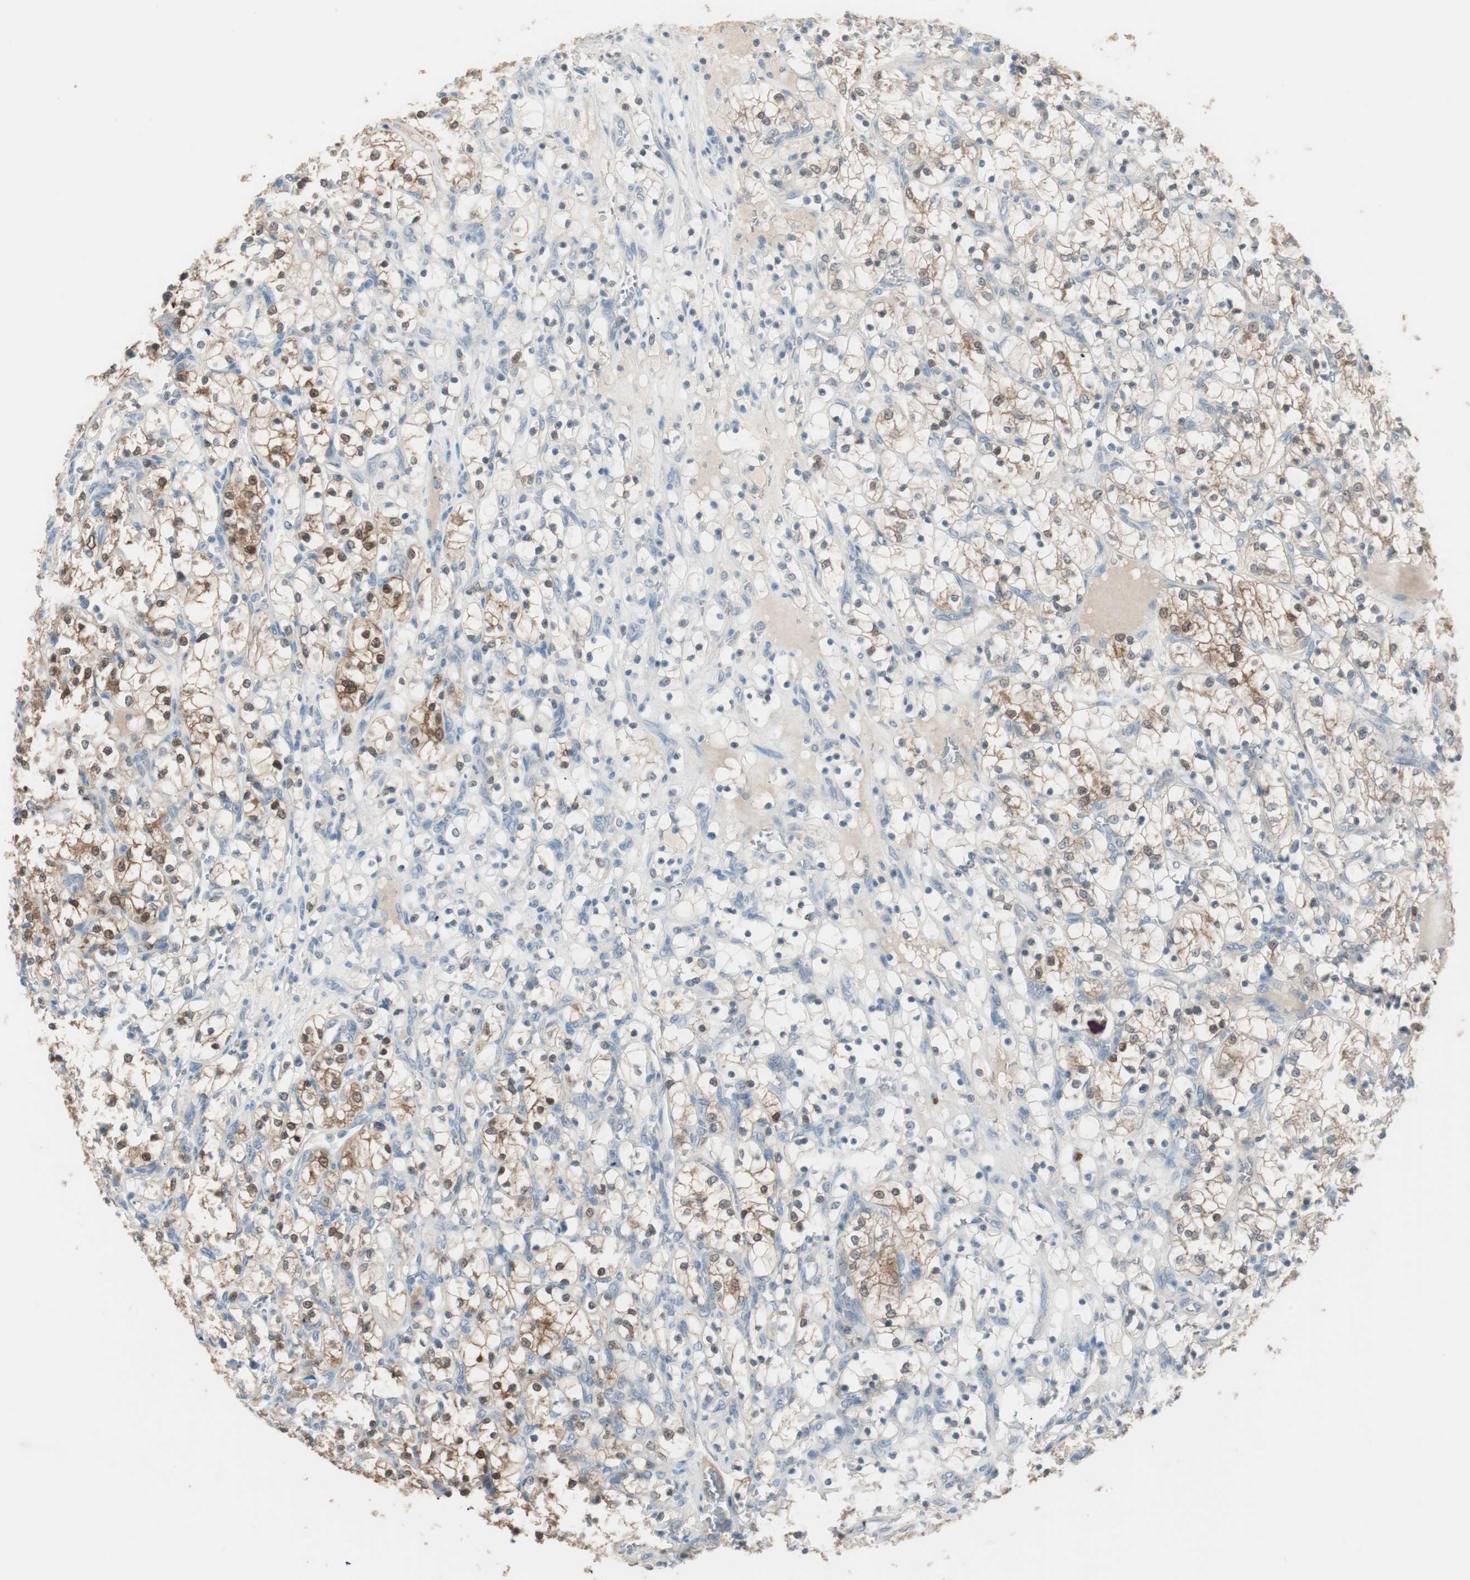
{"staining": {"intensity": "moderate", "quantity": "<25%", "location": "cytoplasmic/membranous,nuclear"}, "tissue": "renal cancer", "cell_type": "Tumor cells", "image_type": "cancer", "snomed": [{"axis": "morphology", "description": "Adenocarcinoma, NOS"}, {"axis": "topography", "description": "Kidney"}], "caption": "A low amount of moderate cytoplasmic/membranous and nuclear expression is present in approximately <25% of tumor cells in renal cancer (adenocarcinoma) tissue.", "gene": "KHK", "patient": {"sex": "female", "age": 69}}